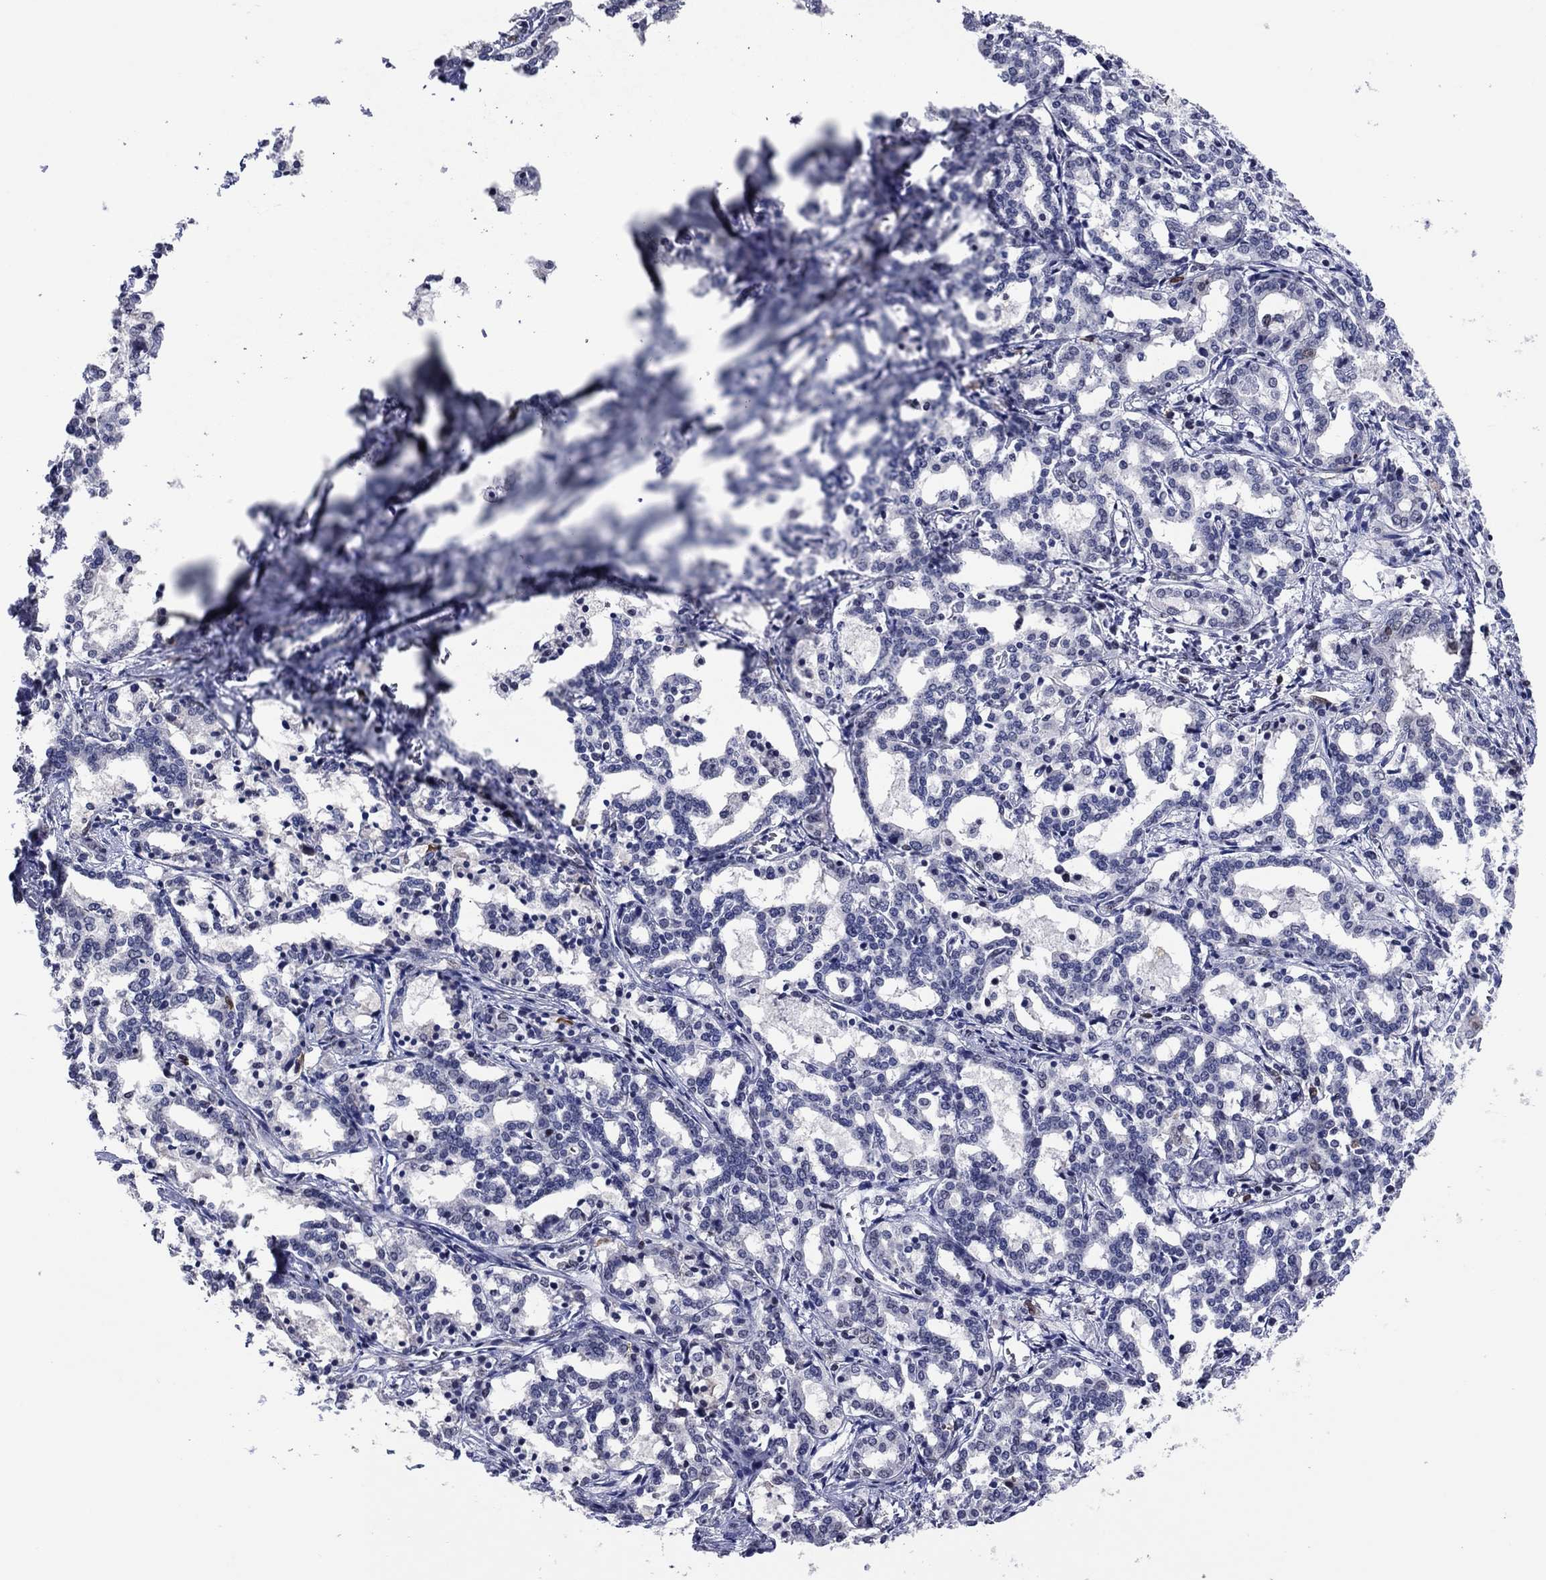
{"staining": {"intensity": "negative", "quantity": "none", "location": "none"}, "tissue": "liver cancer", "cell_type": "Tumor cells", "image_type": "cancer", "snomed": [{"axis": "morphology", "description": "Cholangiocarcinoma"}, {"axis": "topography", "description": "Liver"}], "caption": "Micrograph shows no protein expression in tumor cells of liver cancer tissue.", "gene": "TYMS", "patient": {"sex": "female", "age": 47}}